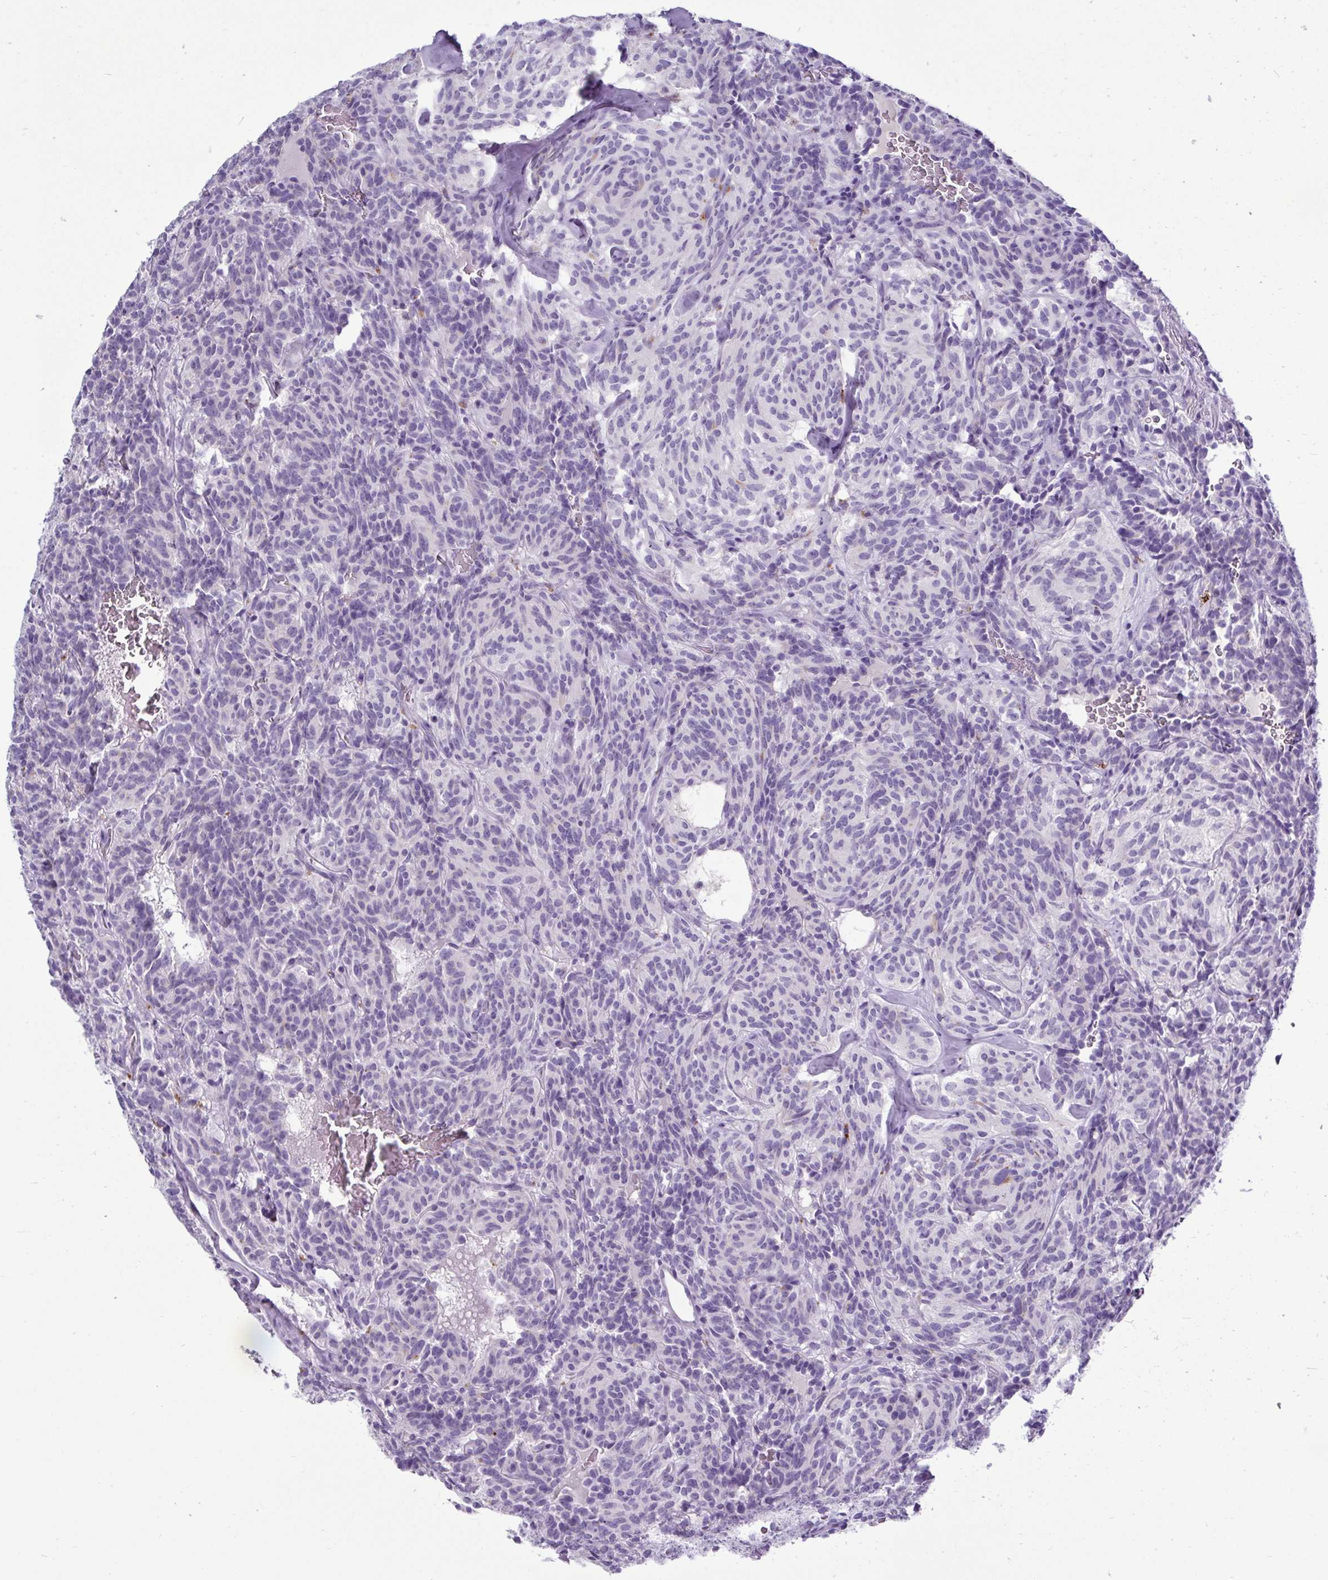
{"staining": {"intensity": "negative", "quantity": "none", "location": "none"}, "tissue": "carcinoid", "cell_type": "Tumor cells", "image_type": "cancer", "snomed": [{"axis": "morphology", "description": "Carcinoid, malignant, NOS"}, {"axis": "topography", "description": "Lung"}], "caption": "Immunohistochemical staining of carcinoid shows no significant staining in tumor cells.", "gene": "CTSZ", "patient": {"sex": "female", "age": 61}}